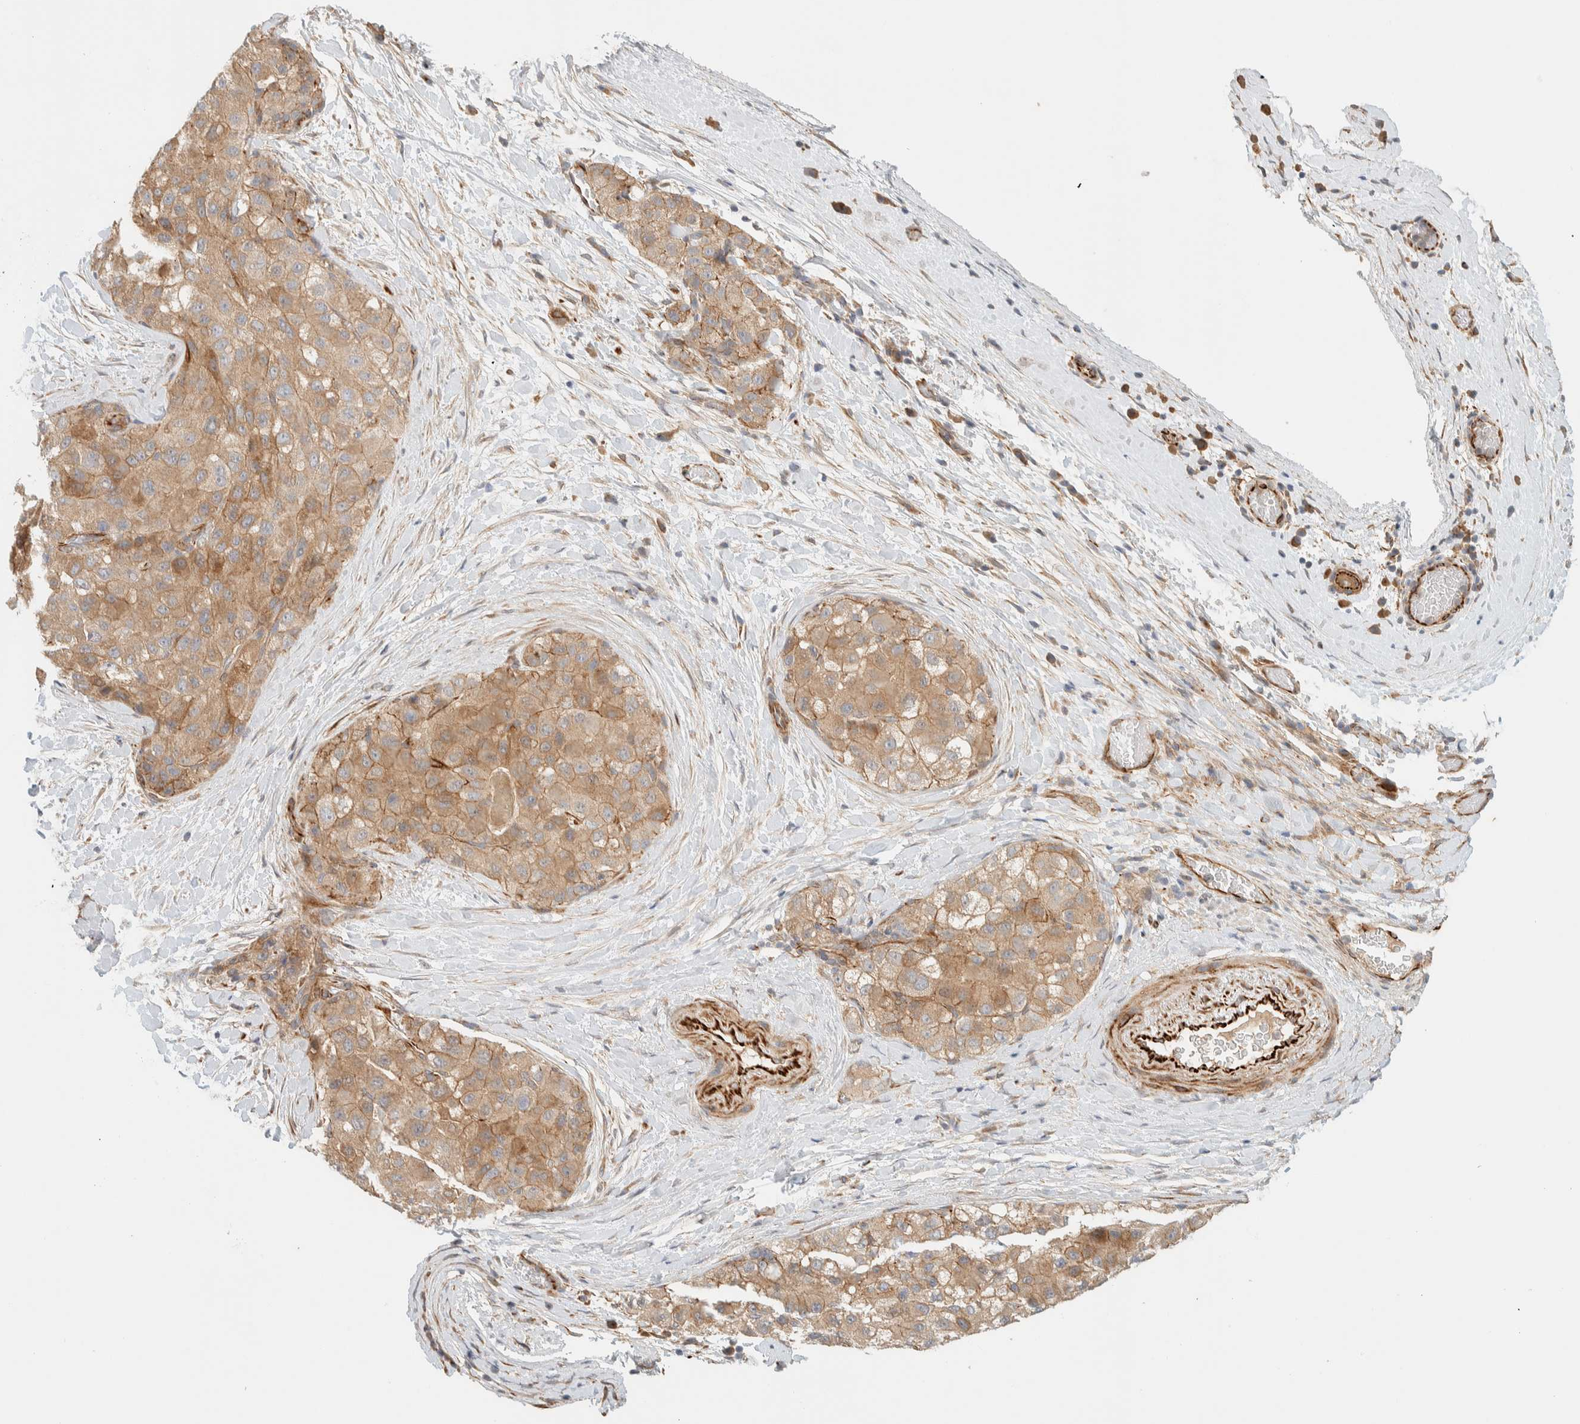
{"staining": {"intensity": "moderate", "quantity": ">75%", "location": "cytoplasmic/membranous"}, "tissue": "liver cancer", "cell_type": "Tumor cells", "image_type": "cancer", "snomed": [{"axis": "morphology", "description": "Carcinoma, Hepatocellular, NOS"}, {"axis": "topography", "description": "Liver"}], "caption": "The image reveals immunohistochemical staining of liver cancer. There is moderate cytoplasmic/membranous staining is present in about >75% of tumor cells. The staining was performed using DAB (3,3'-diaminobenzidine), with brown indicating positive protein expression. Nuclei are stained blue with hematoxylin.", "gene": "FAT1", "patient": {"sex": "male", "age": 80}}